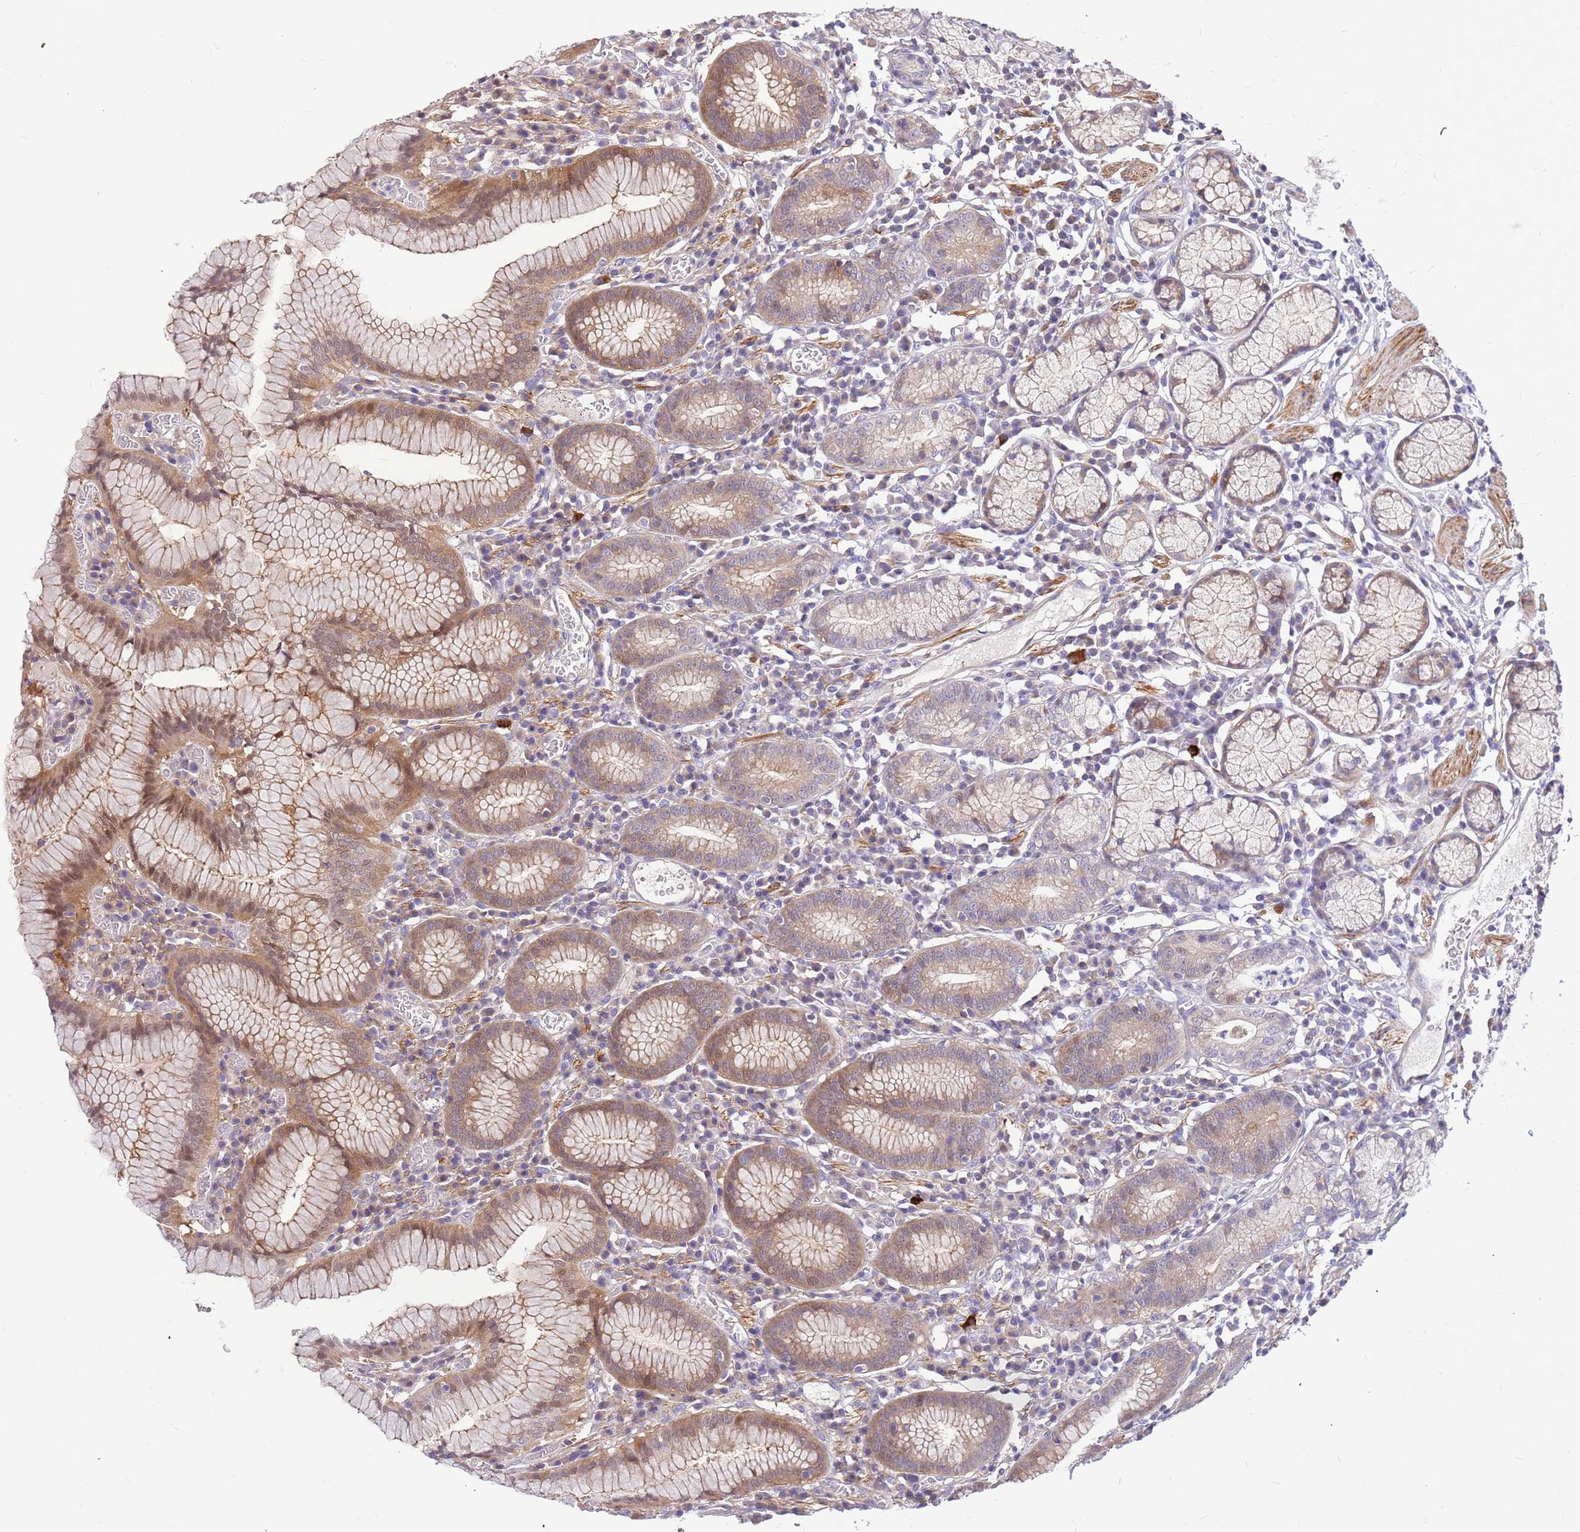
{"staining": {"intensity": "moderate", "quantity": "25%-75%", "location": "cytoplasmic/membranous,nuclear"}, "tissue": "stomach", "cell_type": "Glandular cells", "image_type": "normal", "snomed": [{"axis": "morphology", "description": "Normal tissue, NOS"}, {"axis": "topography", "description": "Stomach"}], "caption": "DAB (3,3'-diaminobenzidine) immunohistochemical staining of benign human stomach displays moderate cytoplasmic/membranous,nuclear protein positivity in approximately 25%-75% of glandular cells.", "gene": "MVD", "patient": {"sex": "male", "age": 55}}